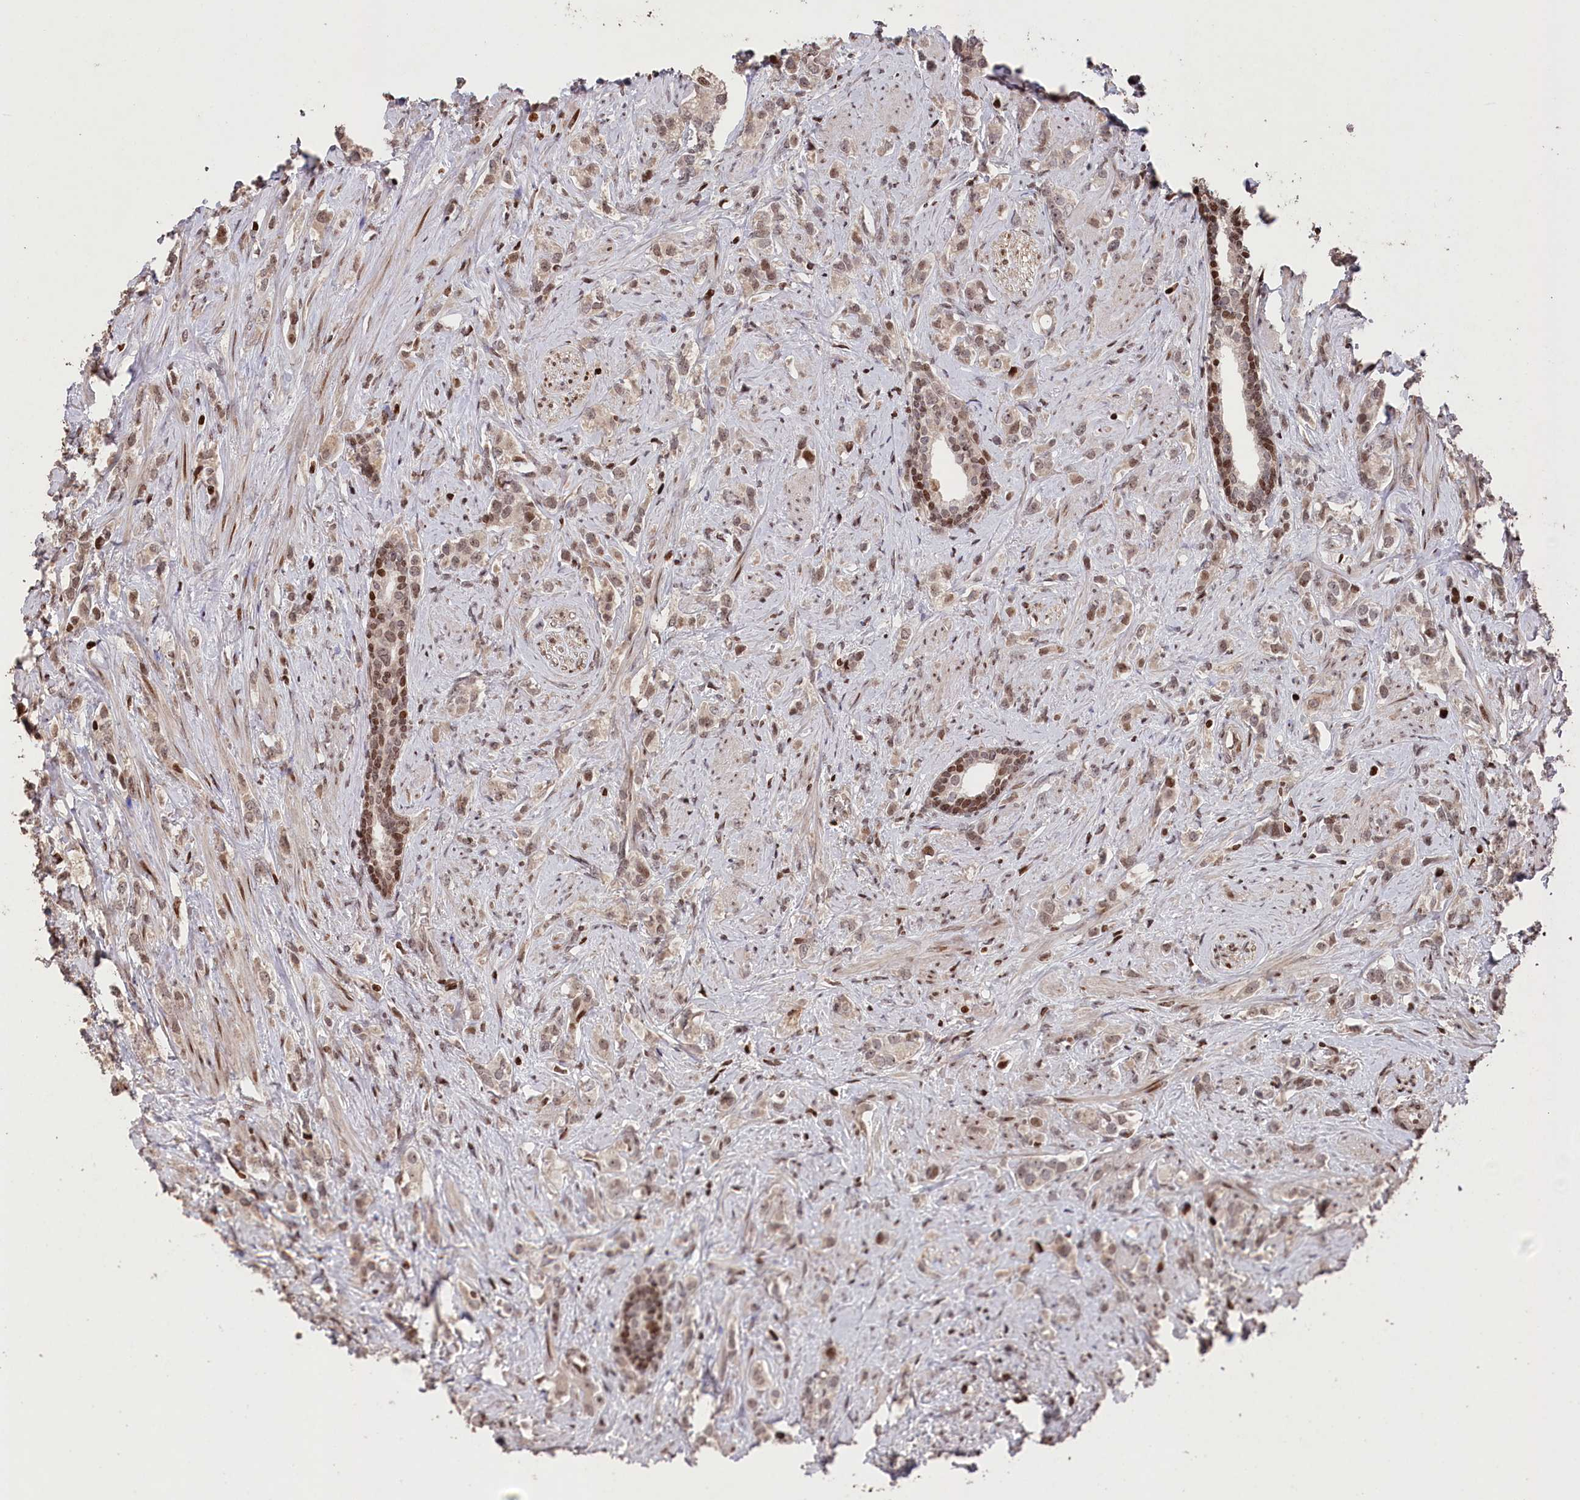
{"staining": {"intensity": "moderate", "quantity": "25%-75%", "location": "nuclear"}, "tissue": "prostate cancer", "cell_type": "Tumor cells", "image_type": "cancer", "snomed": [{"axis": "morphology", "description": "Adenocarcinoma, High grade"}, {"axis": "topography", "description": "Prostate"}], "caption": "This image shows prostate cancer (adenocarcinoma (high-grade)) stained with IHC to label a protein in brown. The nuclear of tumor cells show moderate positivity for the protein. Nuclei are counter-stained blue.", "gene": "CCSER2", "patient": {"sex": "male", "age": 63}}